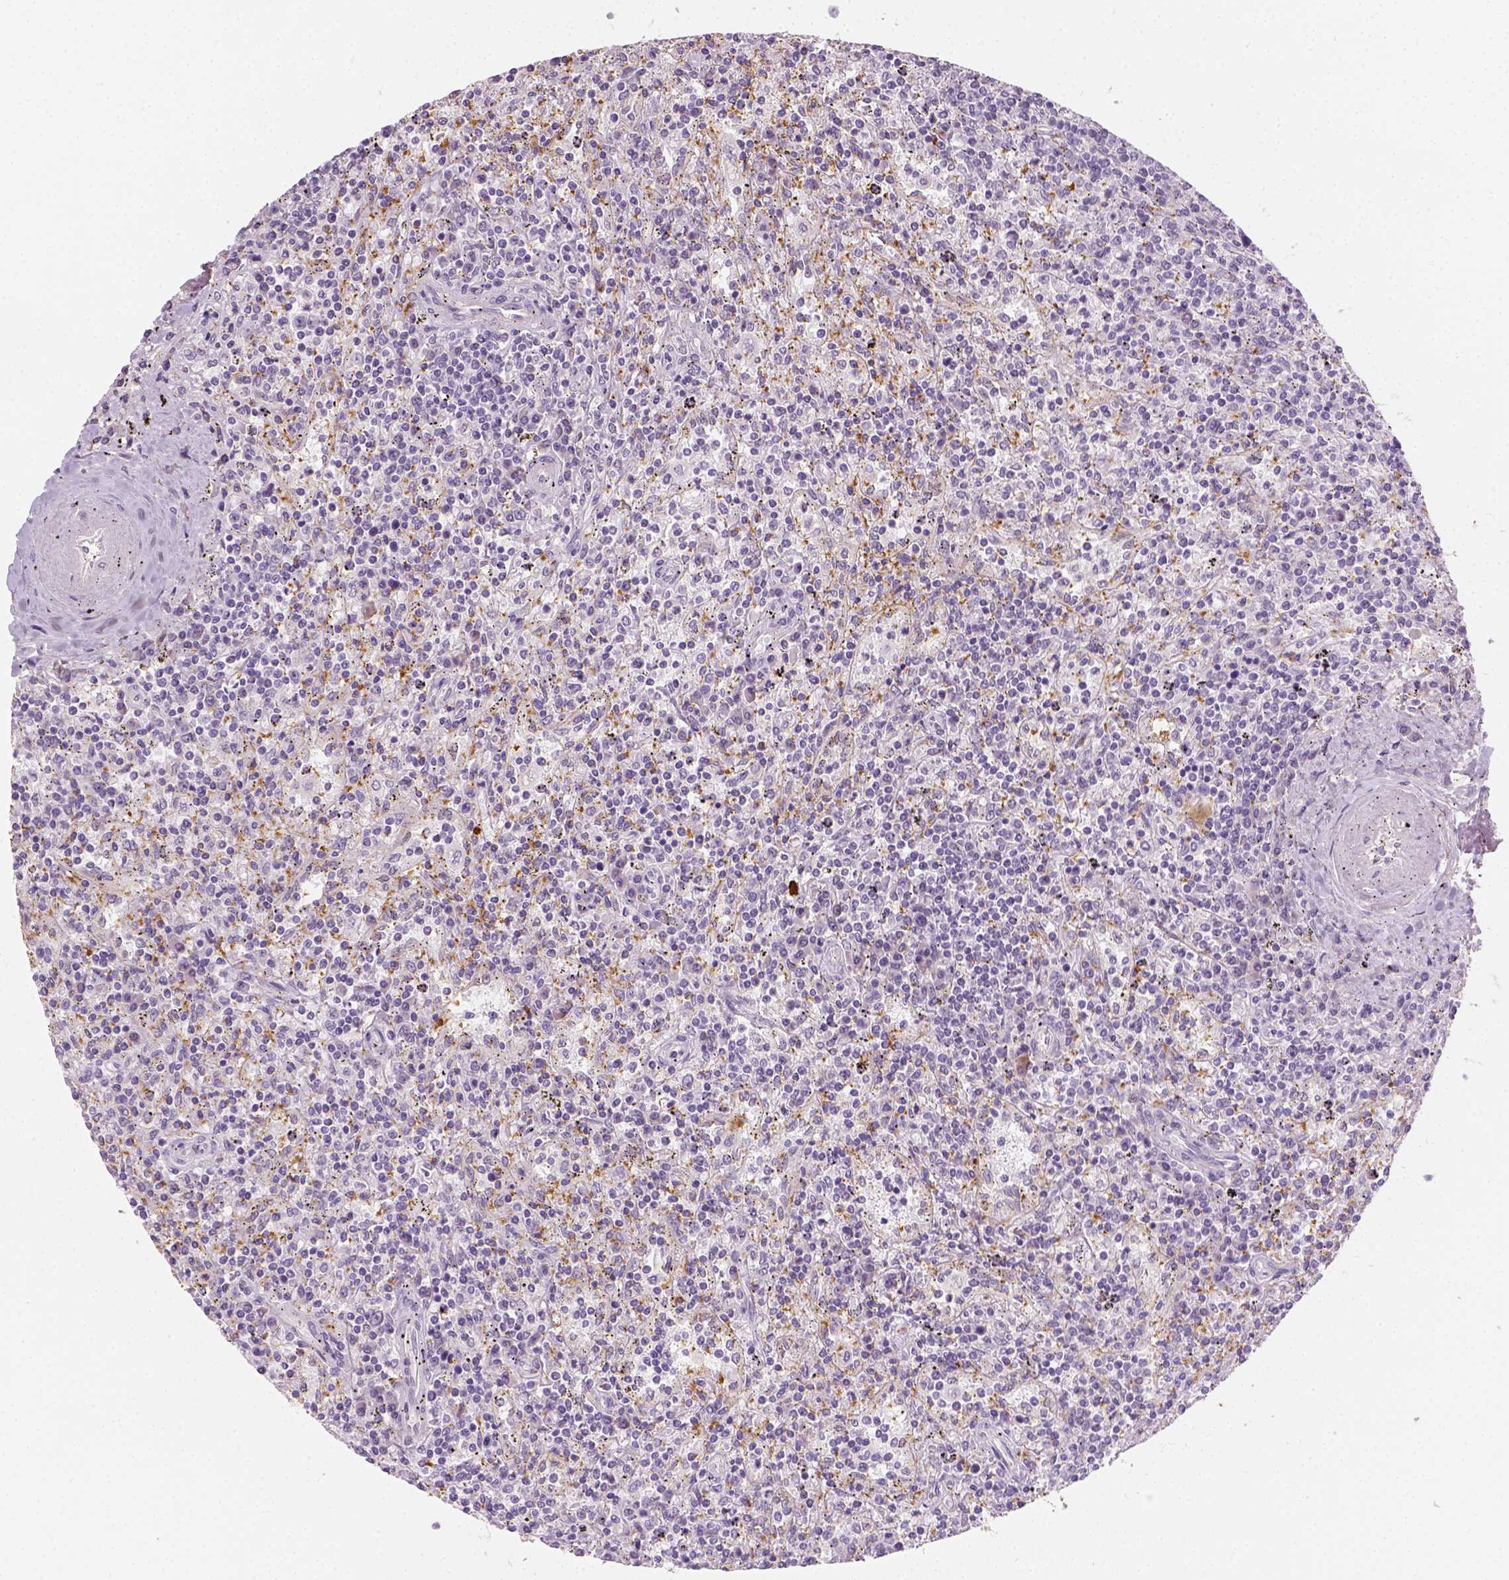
{"staining": {"intensity": "negative", "quantity": "none", "location": "none"}, "tissue": "lymphoma", "cell_type": "Tumor cells", "image_type": "cancer", "snomed": [{"axis": "morphology", "description": "Malignant lymphoma, non-Hodgkin's type, Low grade"}, {"axis": "topography", "description": "Spleen"}], "caption": "Immunohistochemical staining of human low-grade malignant lymphoma, non-Hodgkin's type displays no significant staining in tumor cells.", "gene": "FAM163B", "patient": {"sex": "male", "age": 62}}